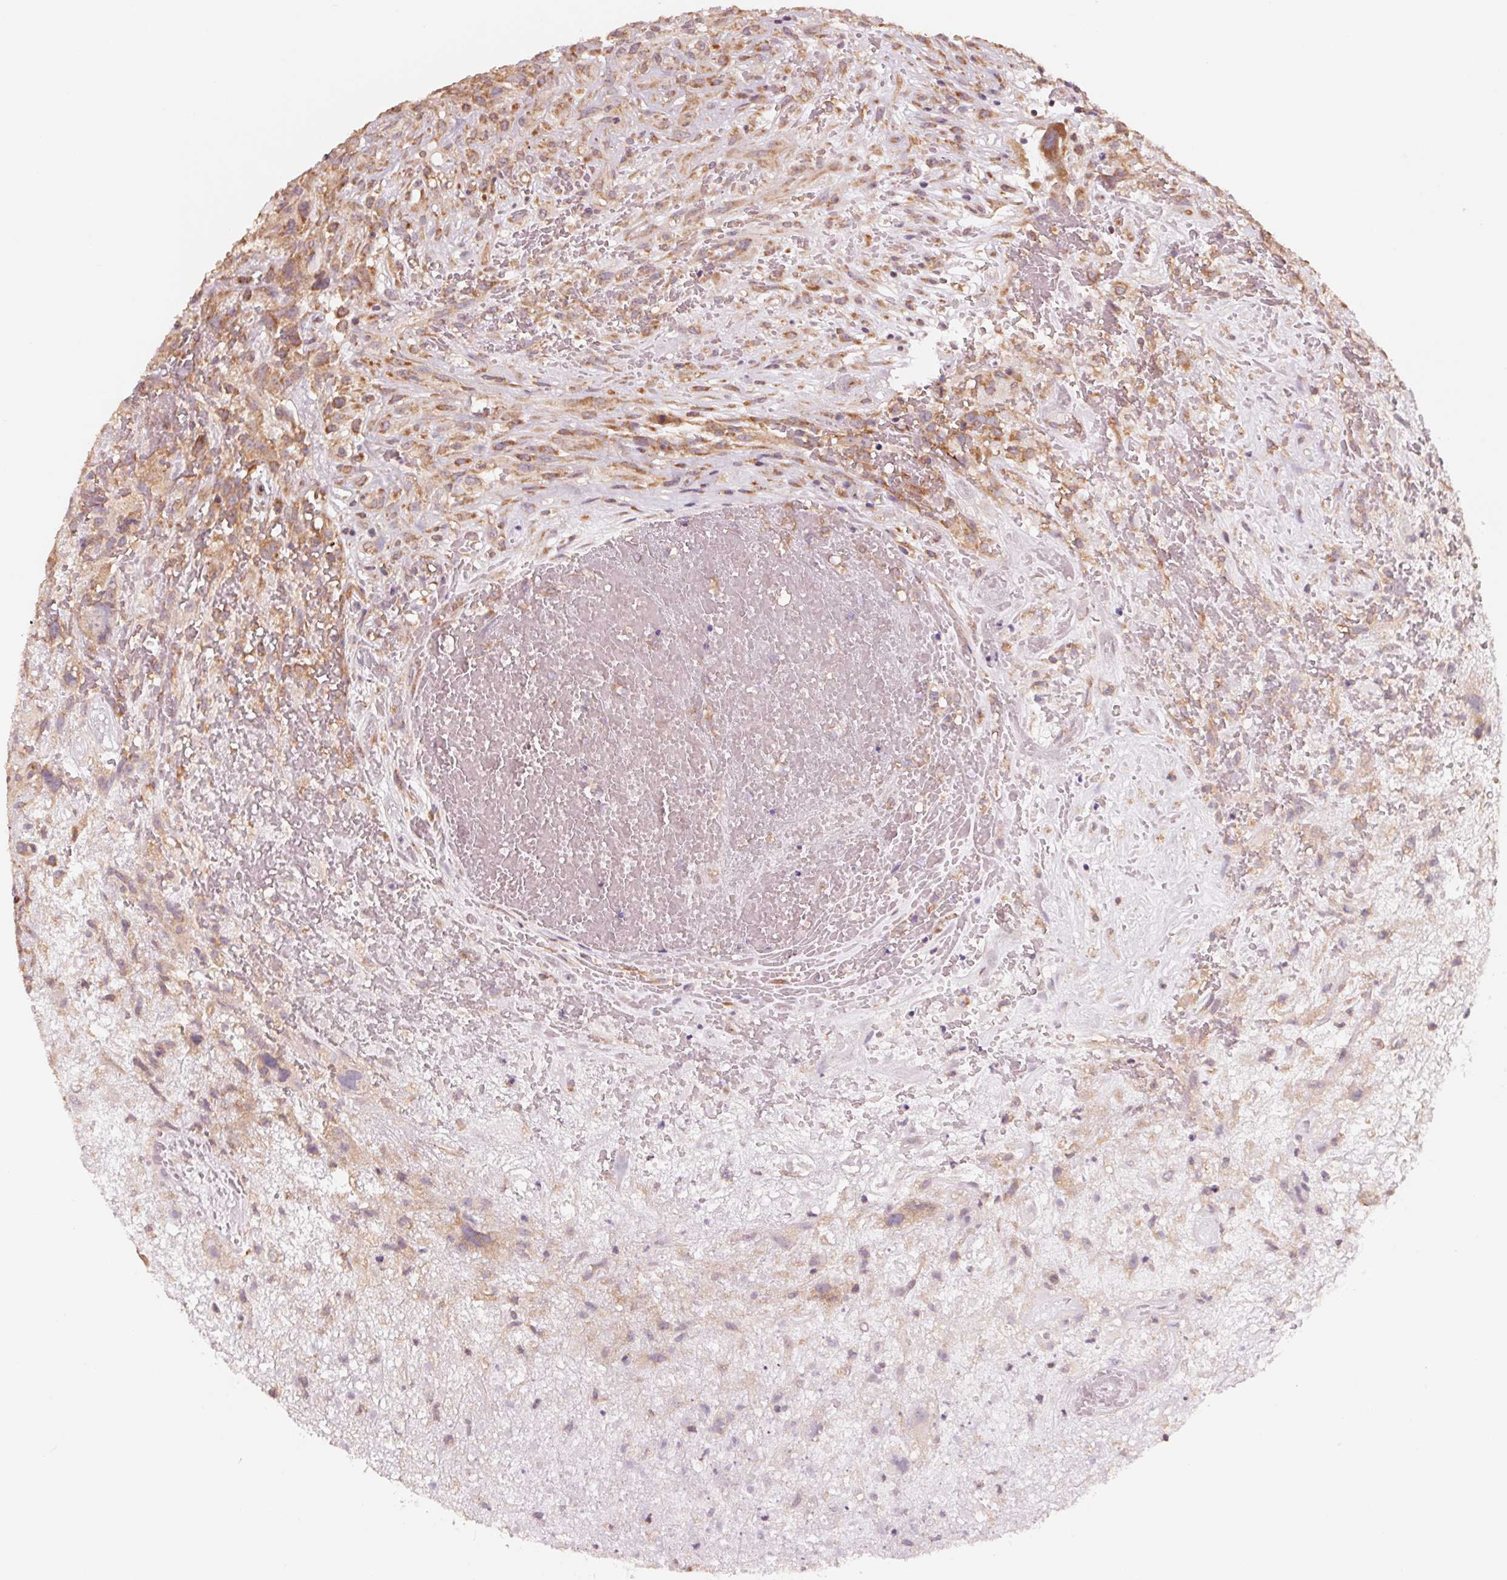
{"staining": {"intensity": "weak", "quantity": "25%-75%", "location": "cytoplasmic/membranous"}, "tissue": "glioma", "cell_type": "Tumor cells", "image_type": "cancer", "snomed": [{"axis": "morphology", "description": "Glioma, malignant, High grade"}, {"axis": "topography", "description": "Brain"}], "caption": "Immunohistochemical staining of human malignant glioma (high-grade) exhibits low levels of weak cytoplasmic/membranous positivity in approximately 25%-75% of tumor cells. The staining is performed using DAB (3,3'-diaminobenzidine) brown chromogen to label protein expression. The nuclei are counter-stained blue using hematoxylin.", "gene": "GIGYF2", "patient": {"sex": "male", "age": 46}}